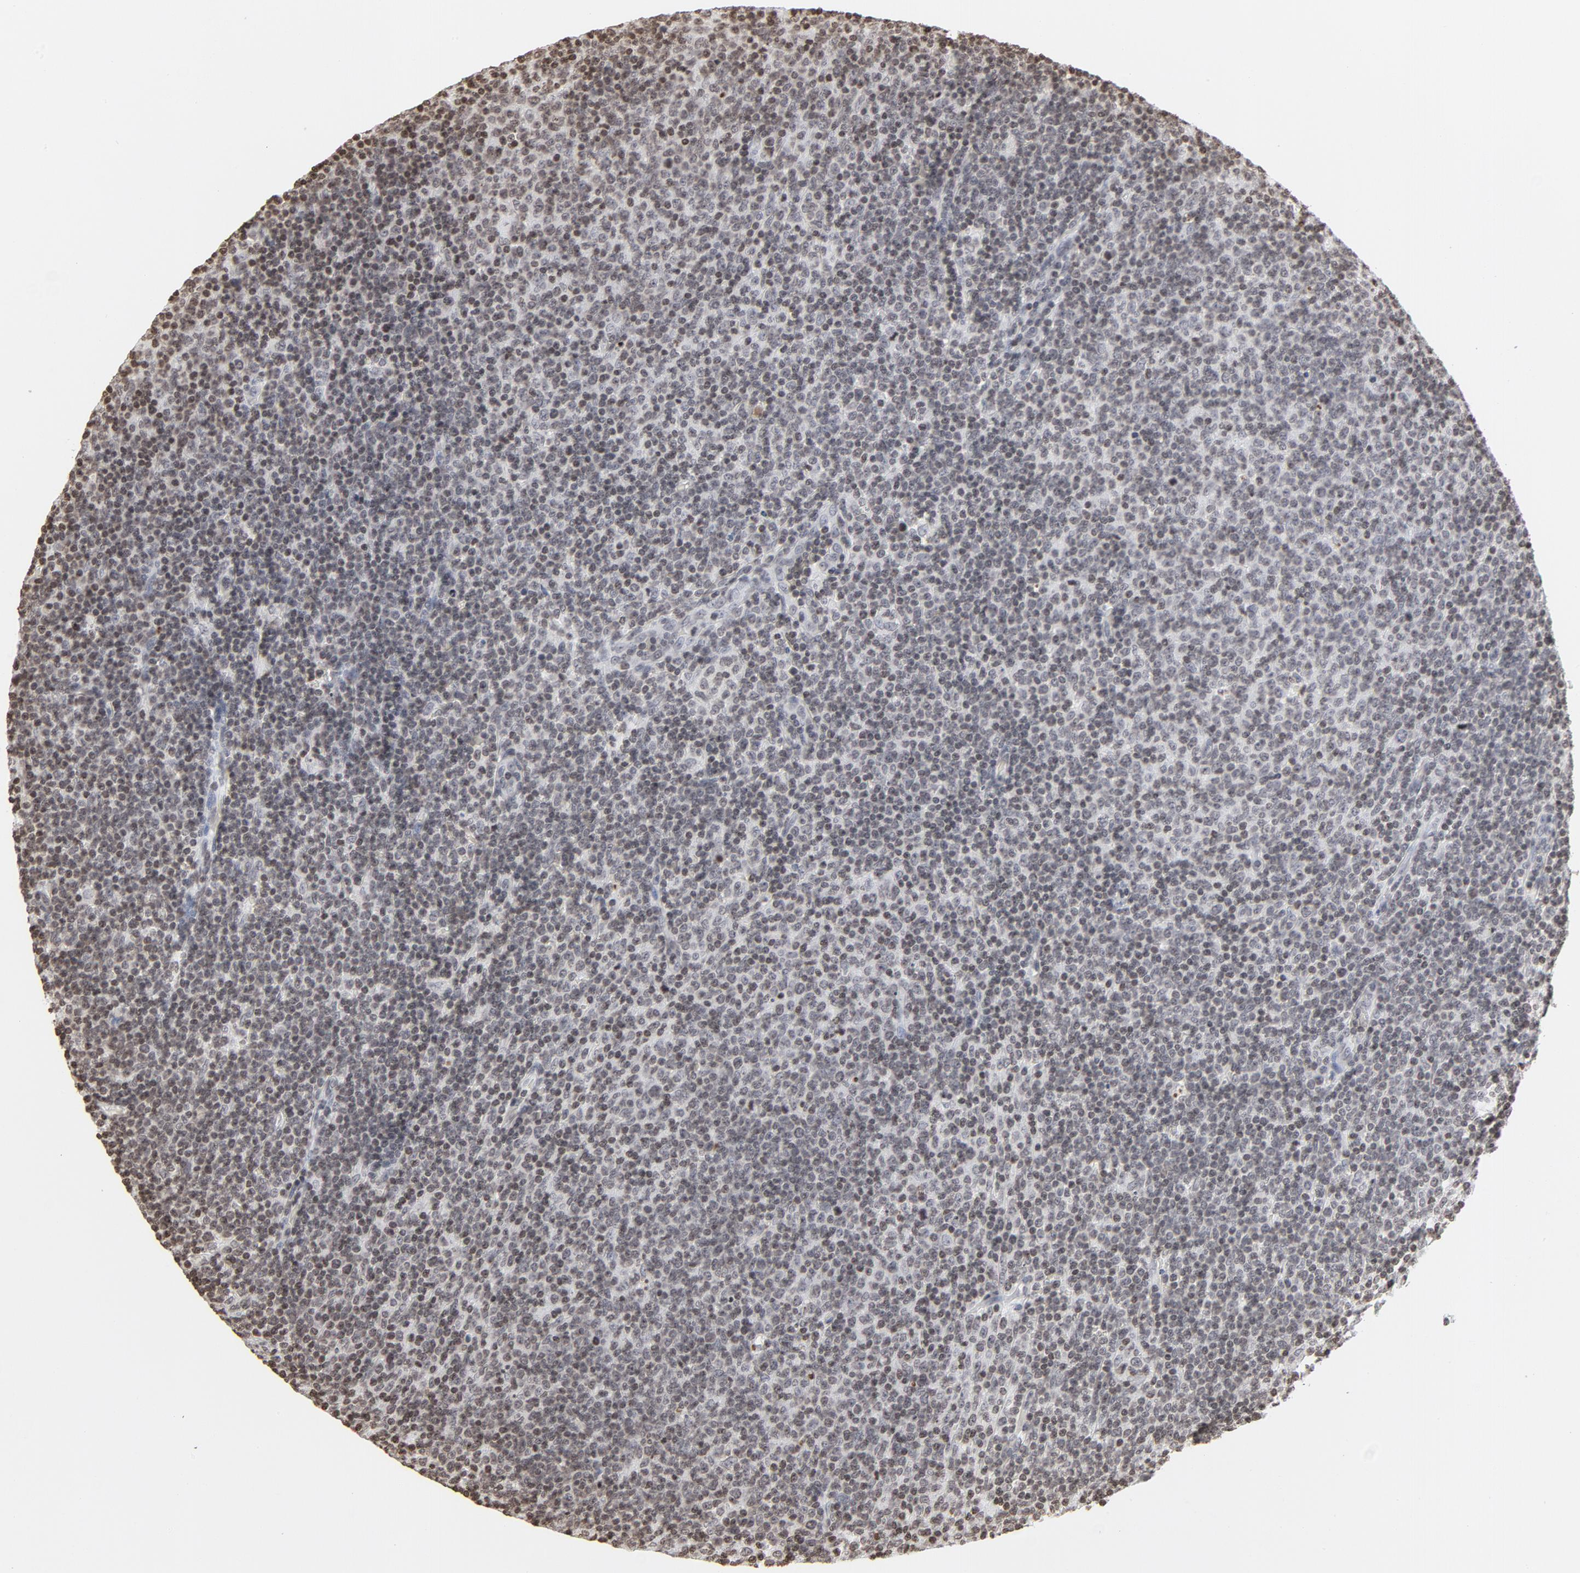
{"staining": {"intensity": "weak", "quantity": "25%-75%", "location": "nuclear"}, "tissue": "lymphoma", "cell_type": "Tumor cells", "image_type": "cancer", "snomed": [{"axis": "morphology", "description": "Malignant lymphoma, non-Hodgkin's type, Low grade"}, {"axis": "topography", "description": "Lymph node"}], "caption": "Immunohistochemical staining of human low-grade malignant lymphoma, non-Hodgkin's type reveals low levels of weak nuclear protein positivity in approximately 25%-75% of tumor cells.", "gene": "H2AC12", "patient": {"sex": "male", "age": 70}}